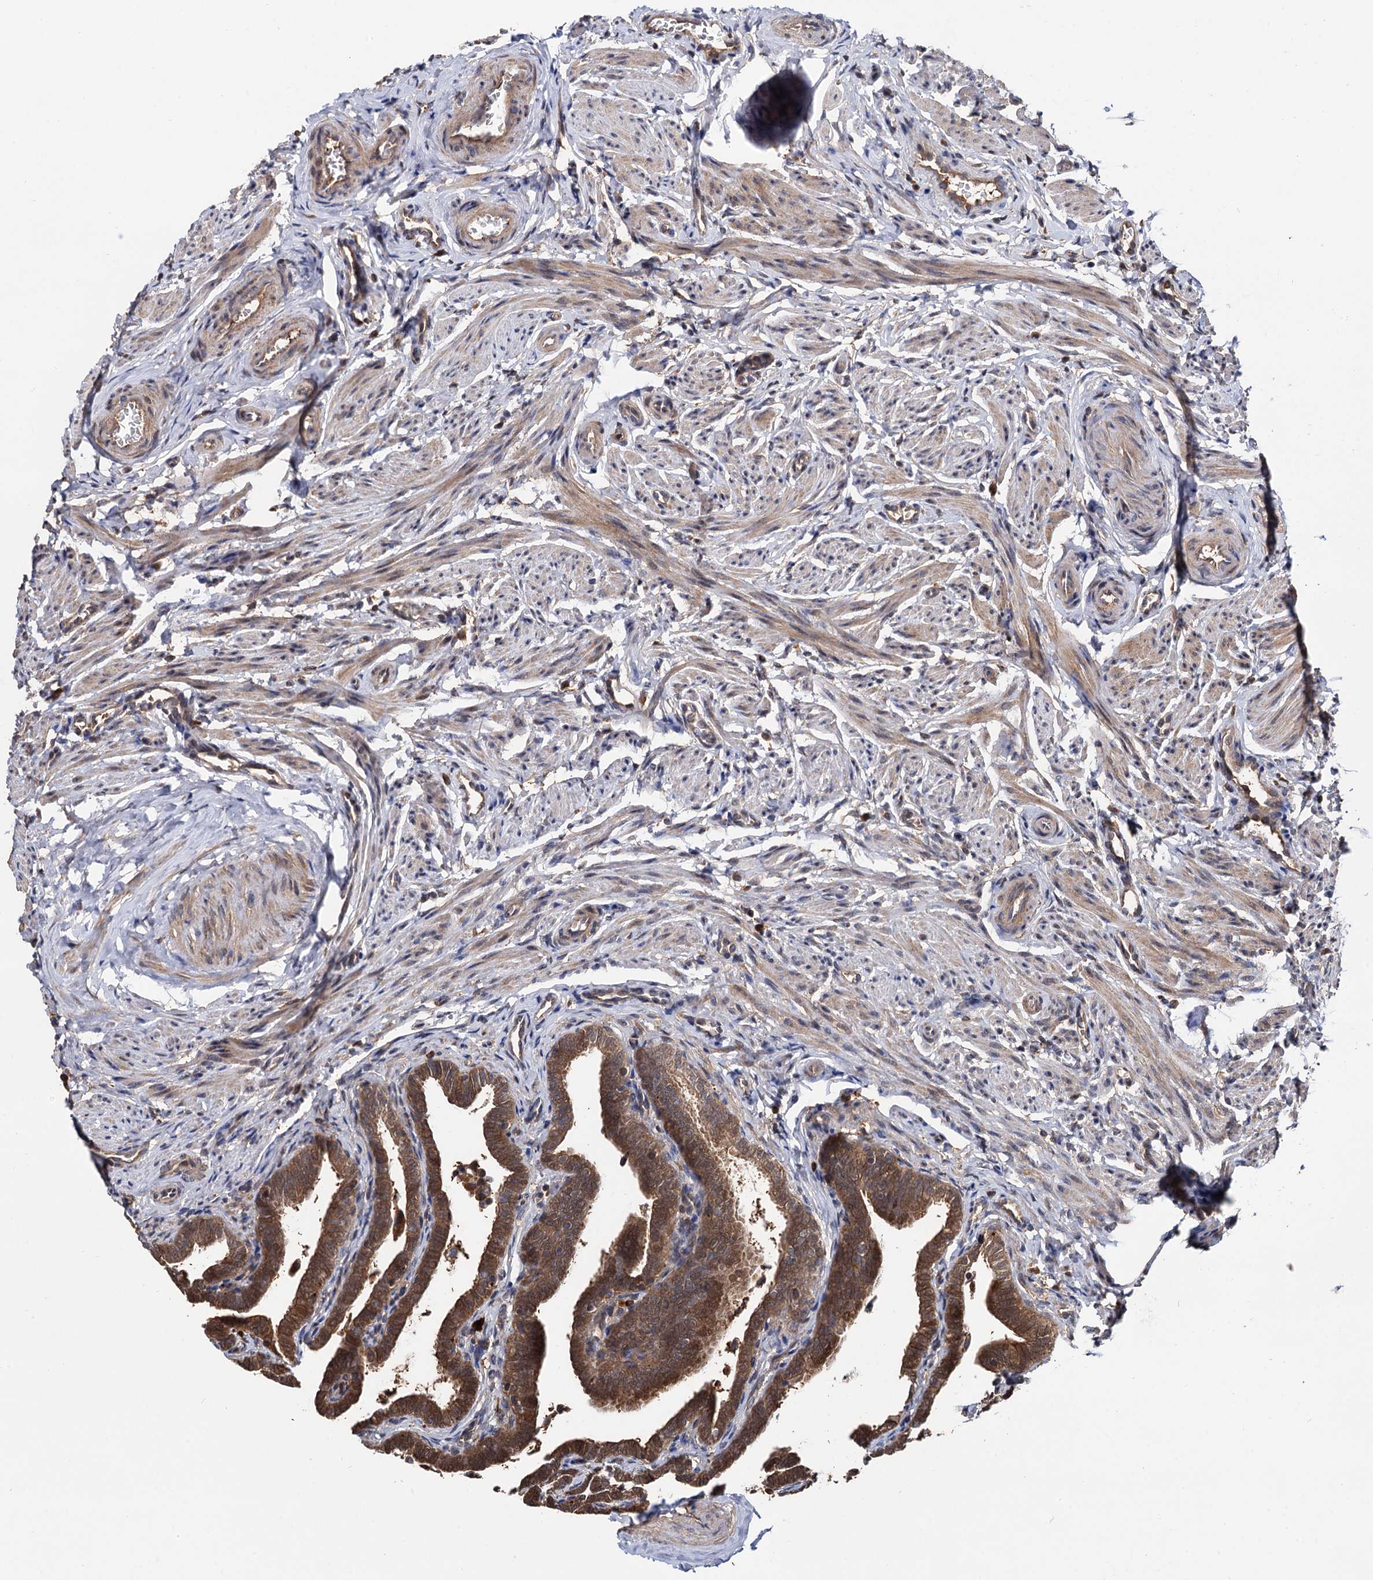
{"staining": {"intensity": "moderate", "quantity": ">75%", "location": "cytoplasmic/membranous,nuclear"}, "tissue": "fallopian tube", "cell_type": "Glandular cells", "image_type": "normal", "snomed": [{"axis": "morphology", "description": "Normal tissue, NOS"}, {"axis": "topography", "description": "Fallopian tube"}], "caption": "Unremarkable fallopian tube was stained to show a protein in brown. There is medium levels of moderate cytoplasmic/membranous,nuclear staining in approximately >75% of glandular cells. Immunohistochemistry (ihc) stains the protein in brown and the nuclei are stained blue.", "gene": "SELENOP", "patient": {"sex": "female", "age": 36}}